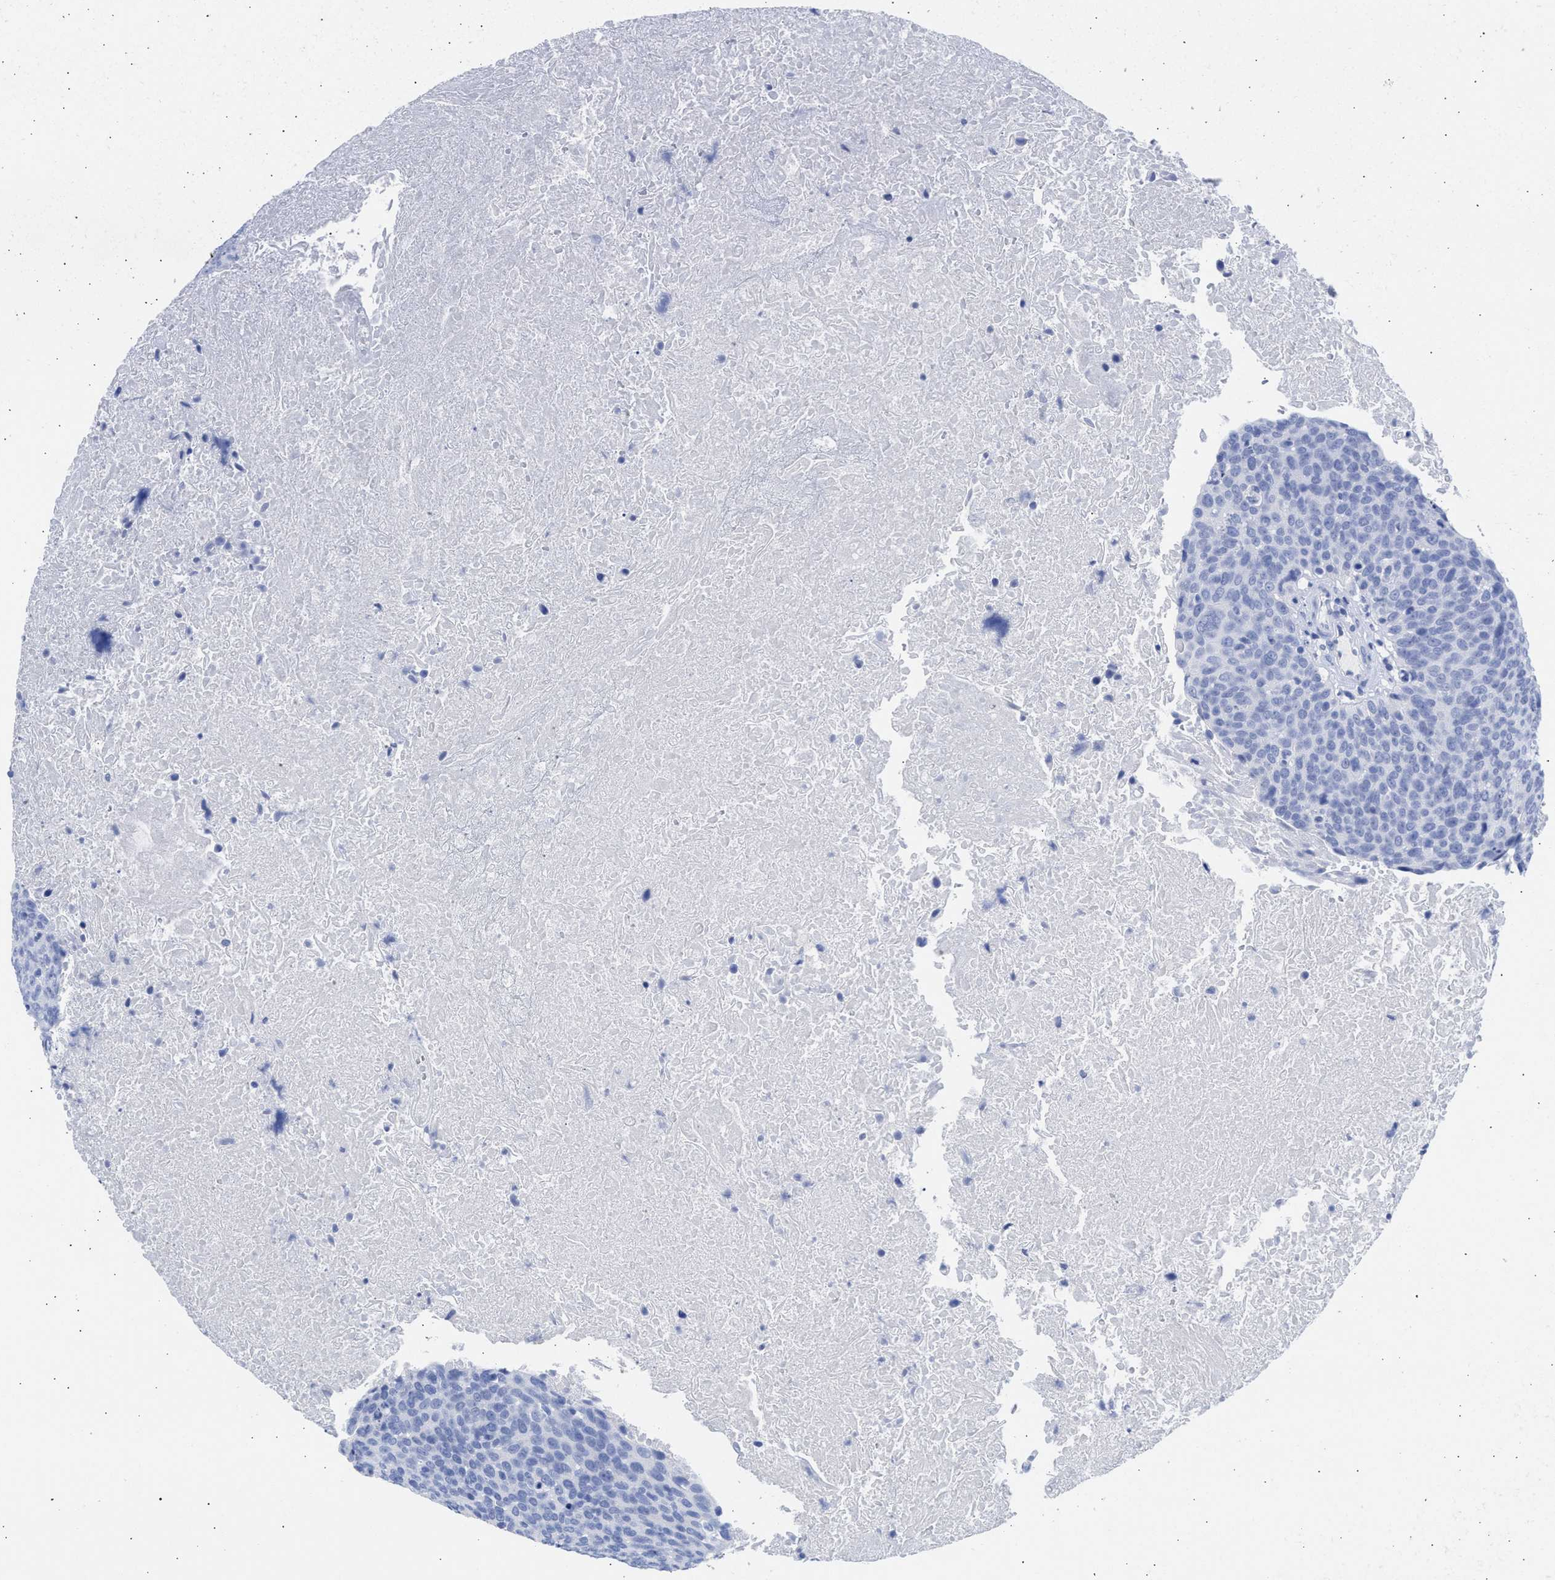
{"staining": {"intensity": "negative", "quantity": "none", "location": "none"}, "tissue": "head and neck cancer", "cell_type": "Tumor cells", "image_type": "cancer", "snomed": [{"axis": "morphology", "description": "Squamous cell carcinoma, NOS"}, {"axis": "morphology", "description": "Squamous cell carcinoma, metastatic, NOS"}, {"axis": "topography", "description": "Lymph node"}, {"axis": "topography", "description": "Head-Neck"}], "caption": "There is no significant staining in tumor cells of head and neck cancer (squamous cell carcinoma).", "gene": "NCAM1", "patient": {"sex": "male", "age": 62}}